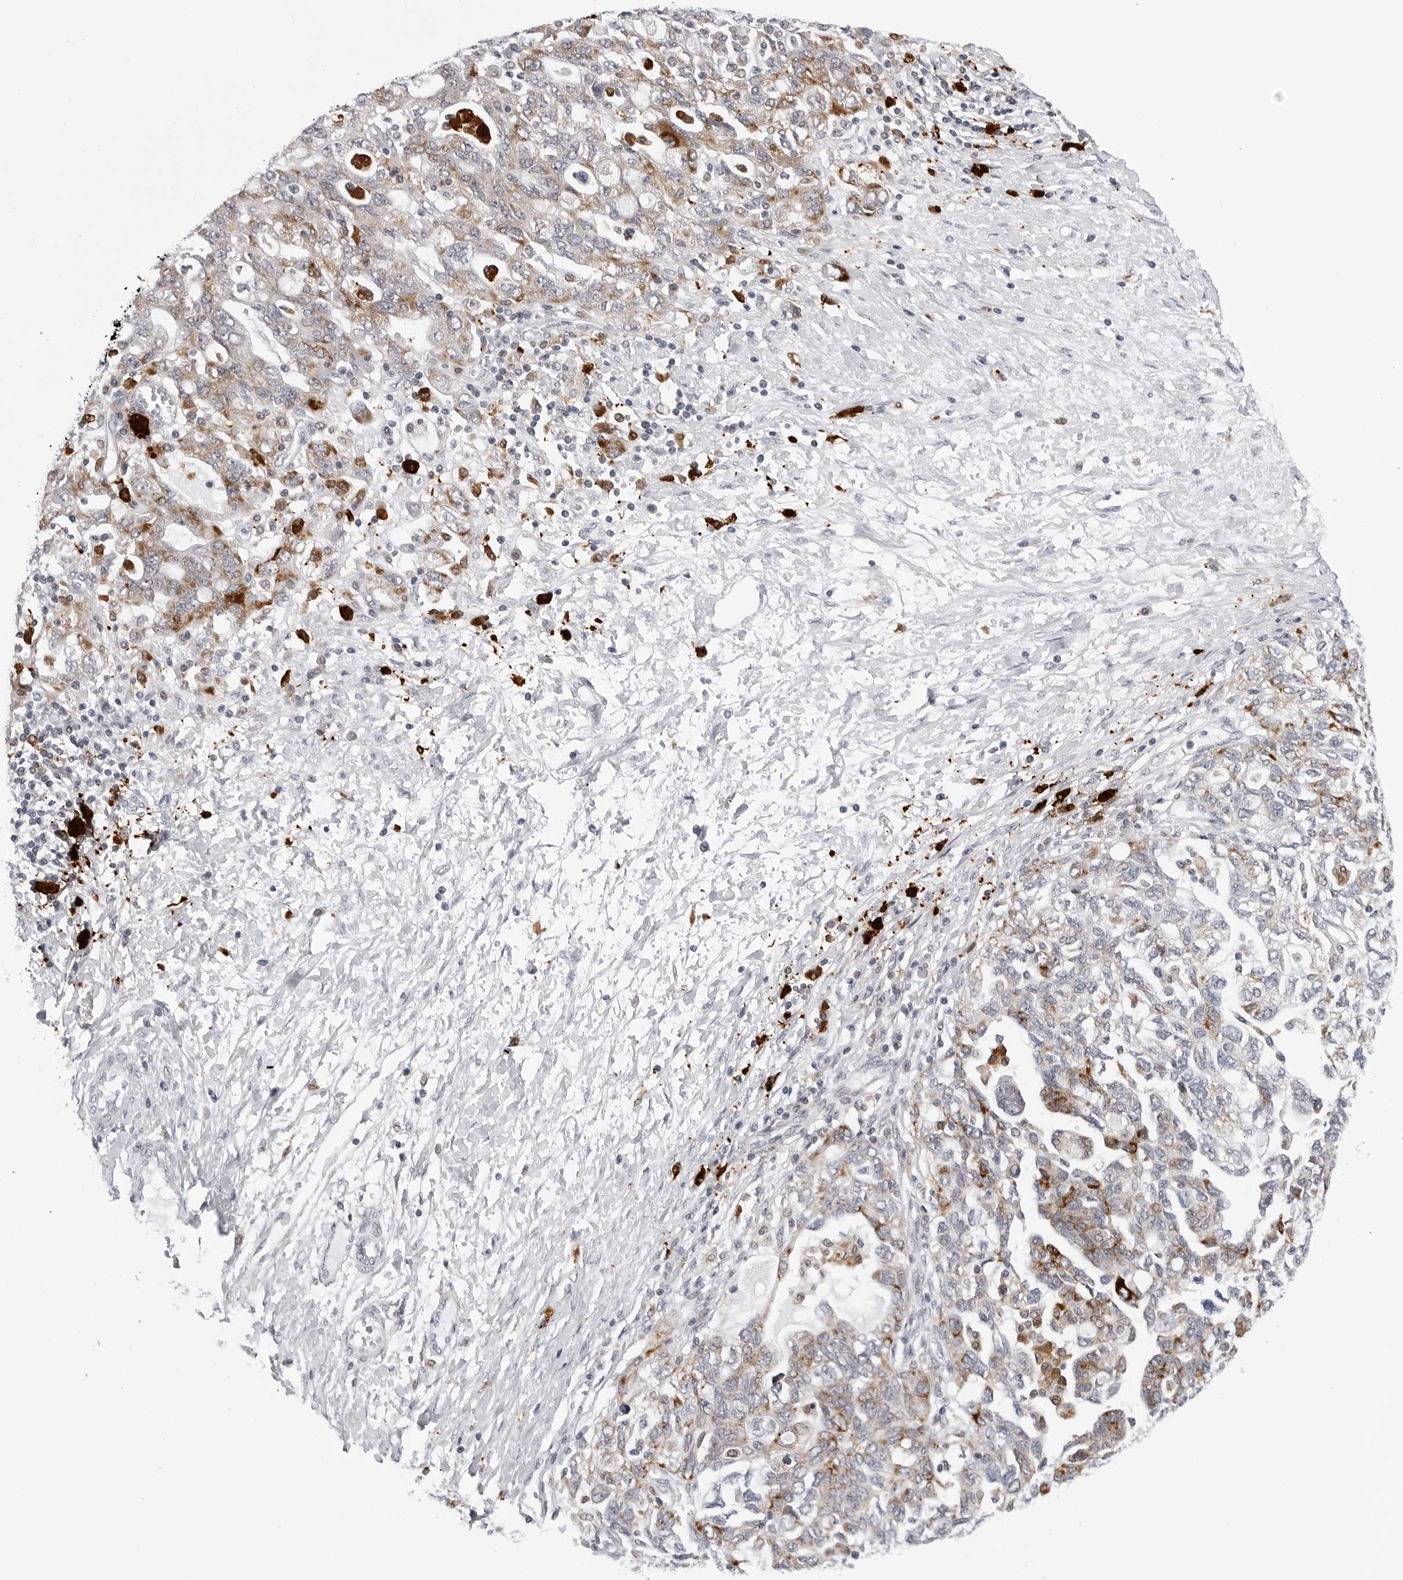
{"staining": {"intensity": "moderate", "quantity": "<25%", "location": "cytoplasmic/membranous"}, "tissue": "ovarian cancer", "cell_type": "Tumor cells", "image_type": "cancer", "snomed": [{"axis": "morphology", "description": "Carcinoma, NOS"}, {"axis": "morphology", "description": "Cystadenocarcinoma, serous, NOS"}, {"axis": "topography", "description": "Ovary"}], "caption": "Approximately <25% of tumor cells in human ovarian serous cystadenocarcinoma exhibit moderate cytoplasmic/membranous protein staining as visualized by brown immunohistochemical staining.", "gene": "CDK20", "patient": {"sex": "female", "age": 69}}